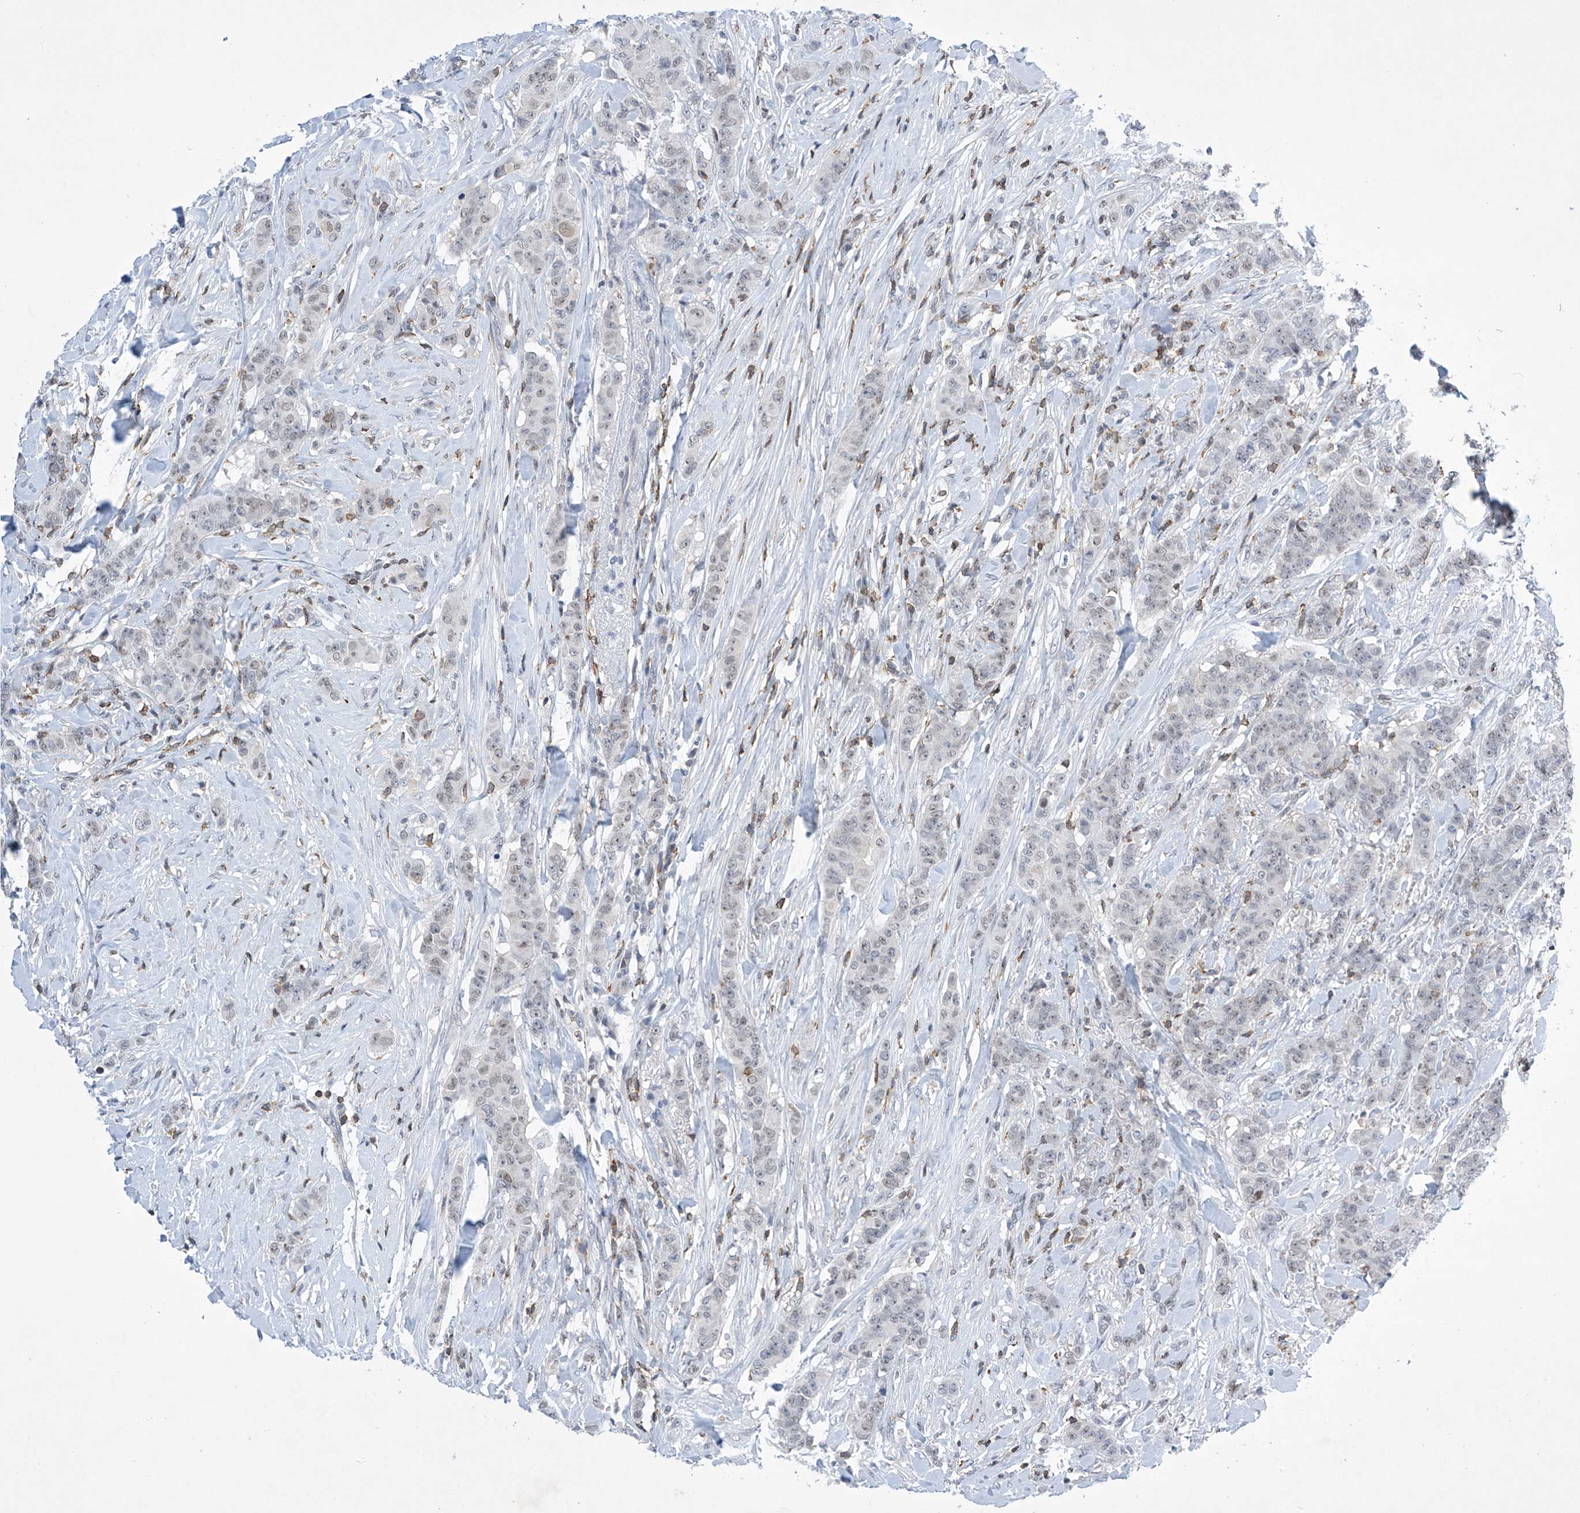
{"staining": {"intensity": "negative", "quantity": "none", "location": "none"}, "tissue": "breast cancer", "cell_type": "Tumor cells", "image_type": "cancer", "snomed": [{"axis": "morphology", "description": "Duct carcinoma"}, {"axis": "topography", "description": "Breast"}], "caption": "Immunohistochemistry photomicrograph of neoplastic tissue: intraductal carcinoma (breast) stained with DAB reveals no significant protein expression in tumor cells.", "gene": "MSL3", "patient": {"sex": "female", "age": 40}}